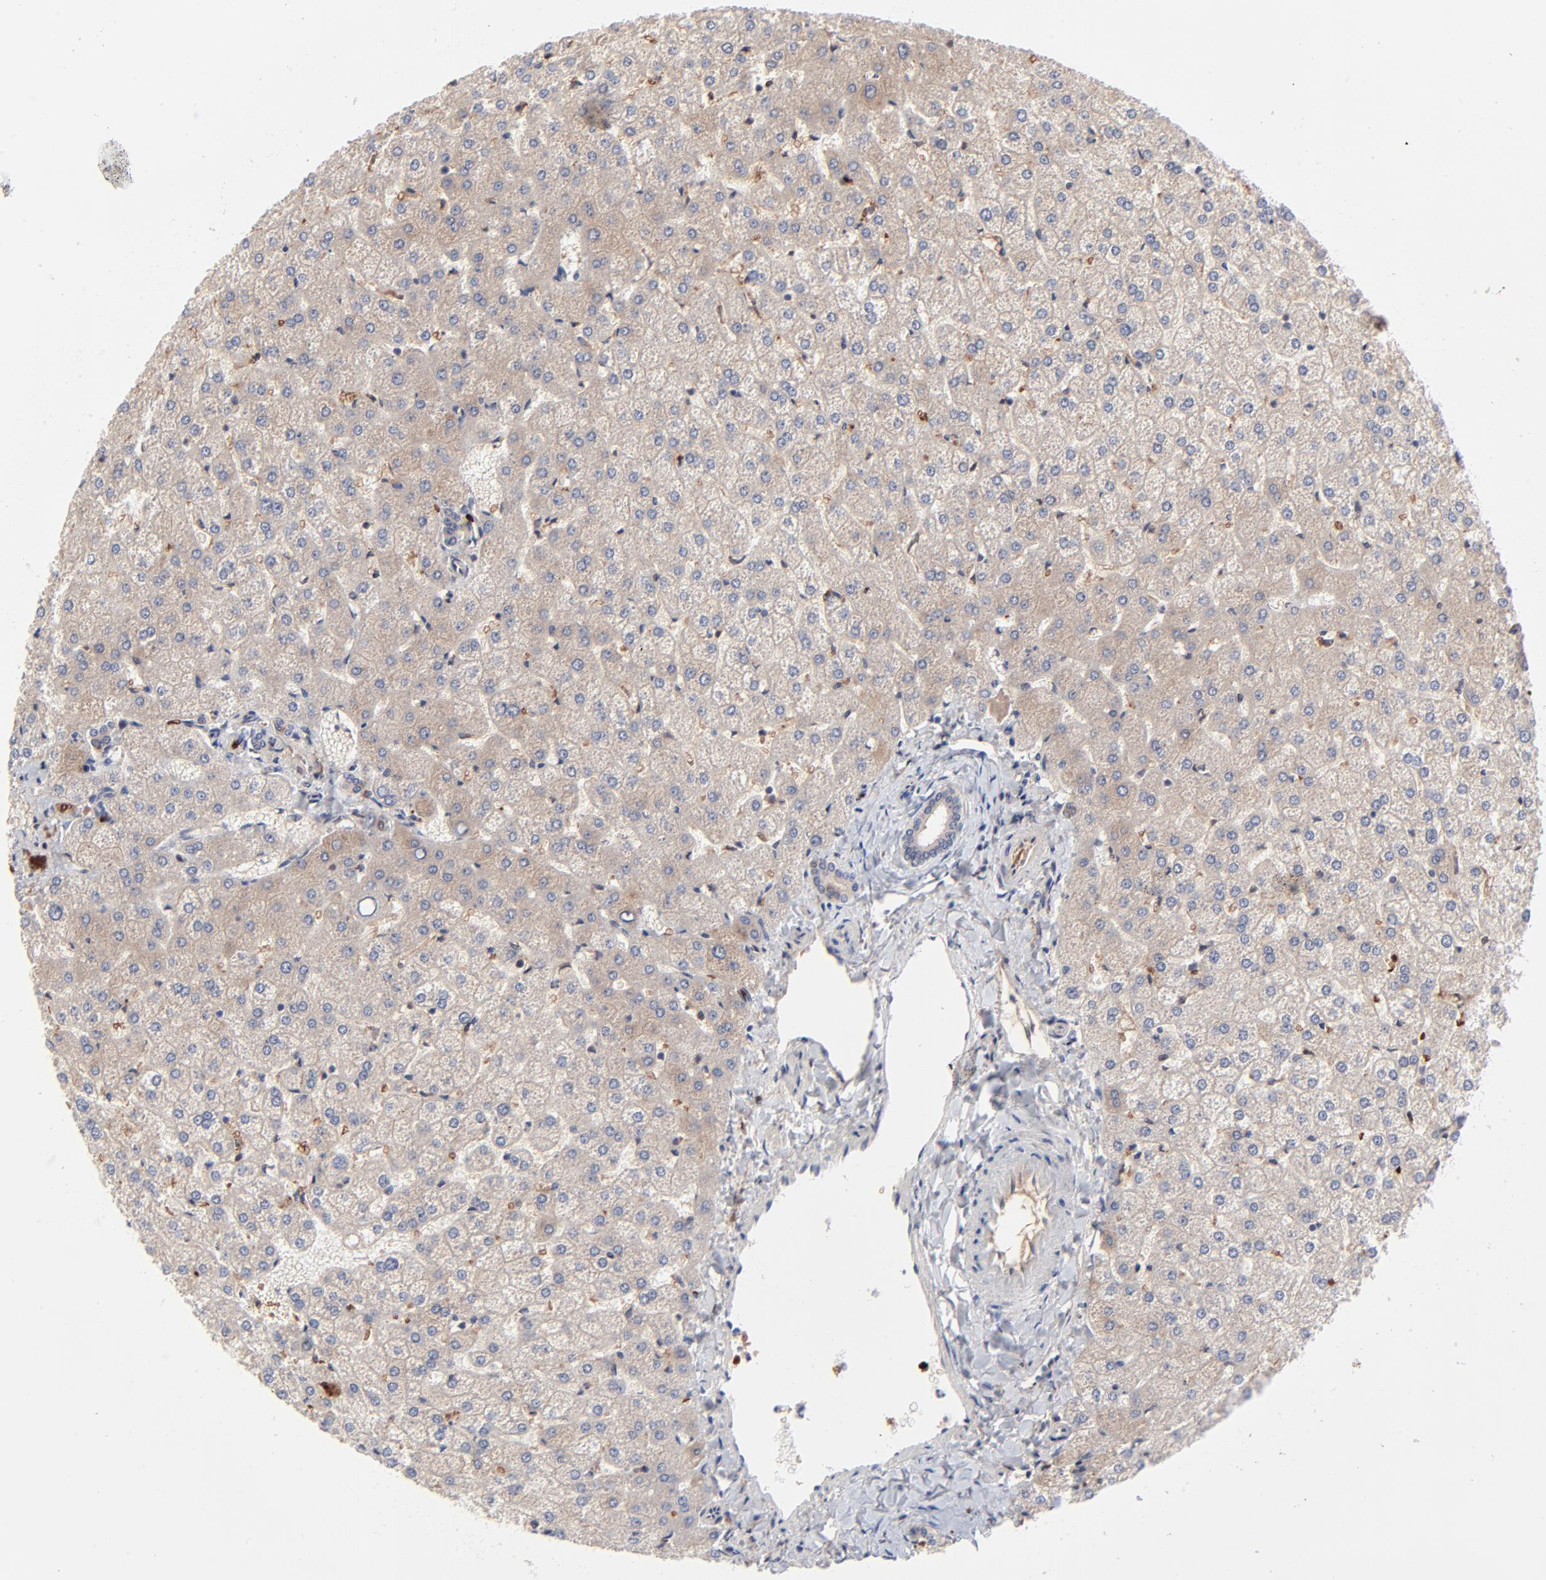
{"staining": {"intensity": "negative", "quantity": "none", "location": "none"}, "tissue": "liver", "cell_type": "Cholangiocytes", "image_type": "normal", "snomed": [{"axis": "morphology", "description": "Normal tissue, NOS"}, {"axis": "topography", "description": "Liver"}], "caption": "The photomicrograph displays no significant positivity in cholangiocytes of liver.", "gene": "CASP10", "patient": {"sex": "female", "age": 32}}